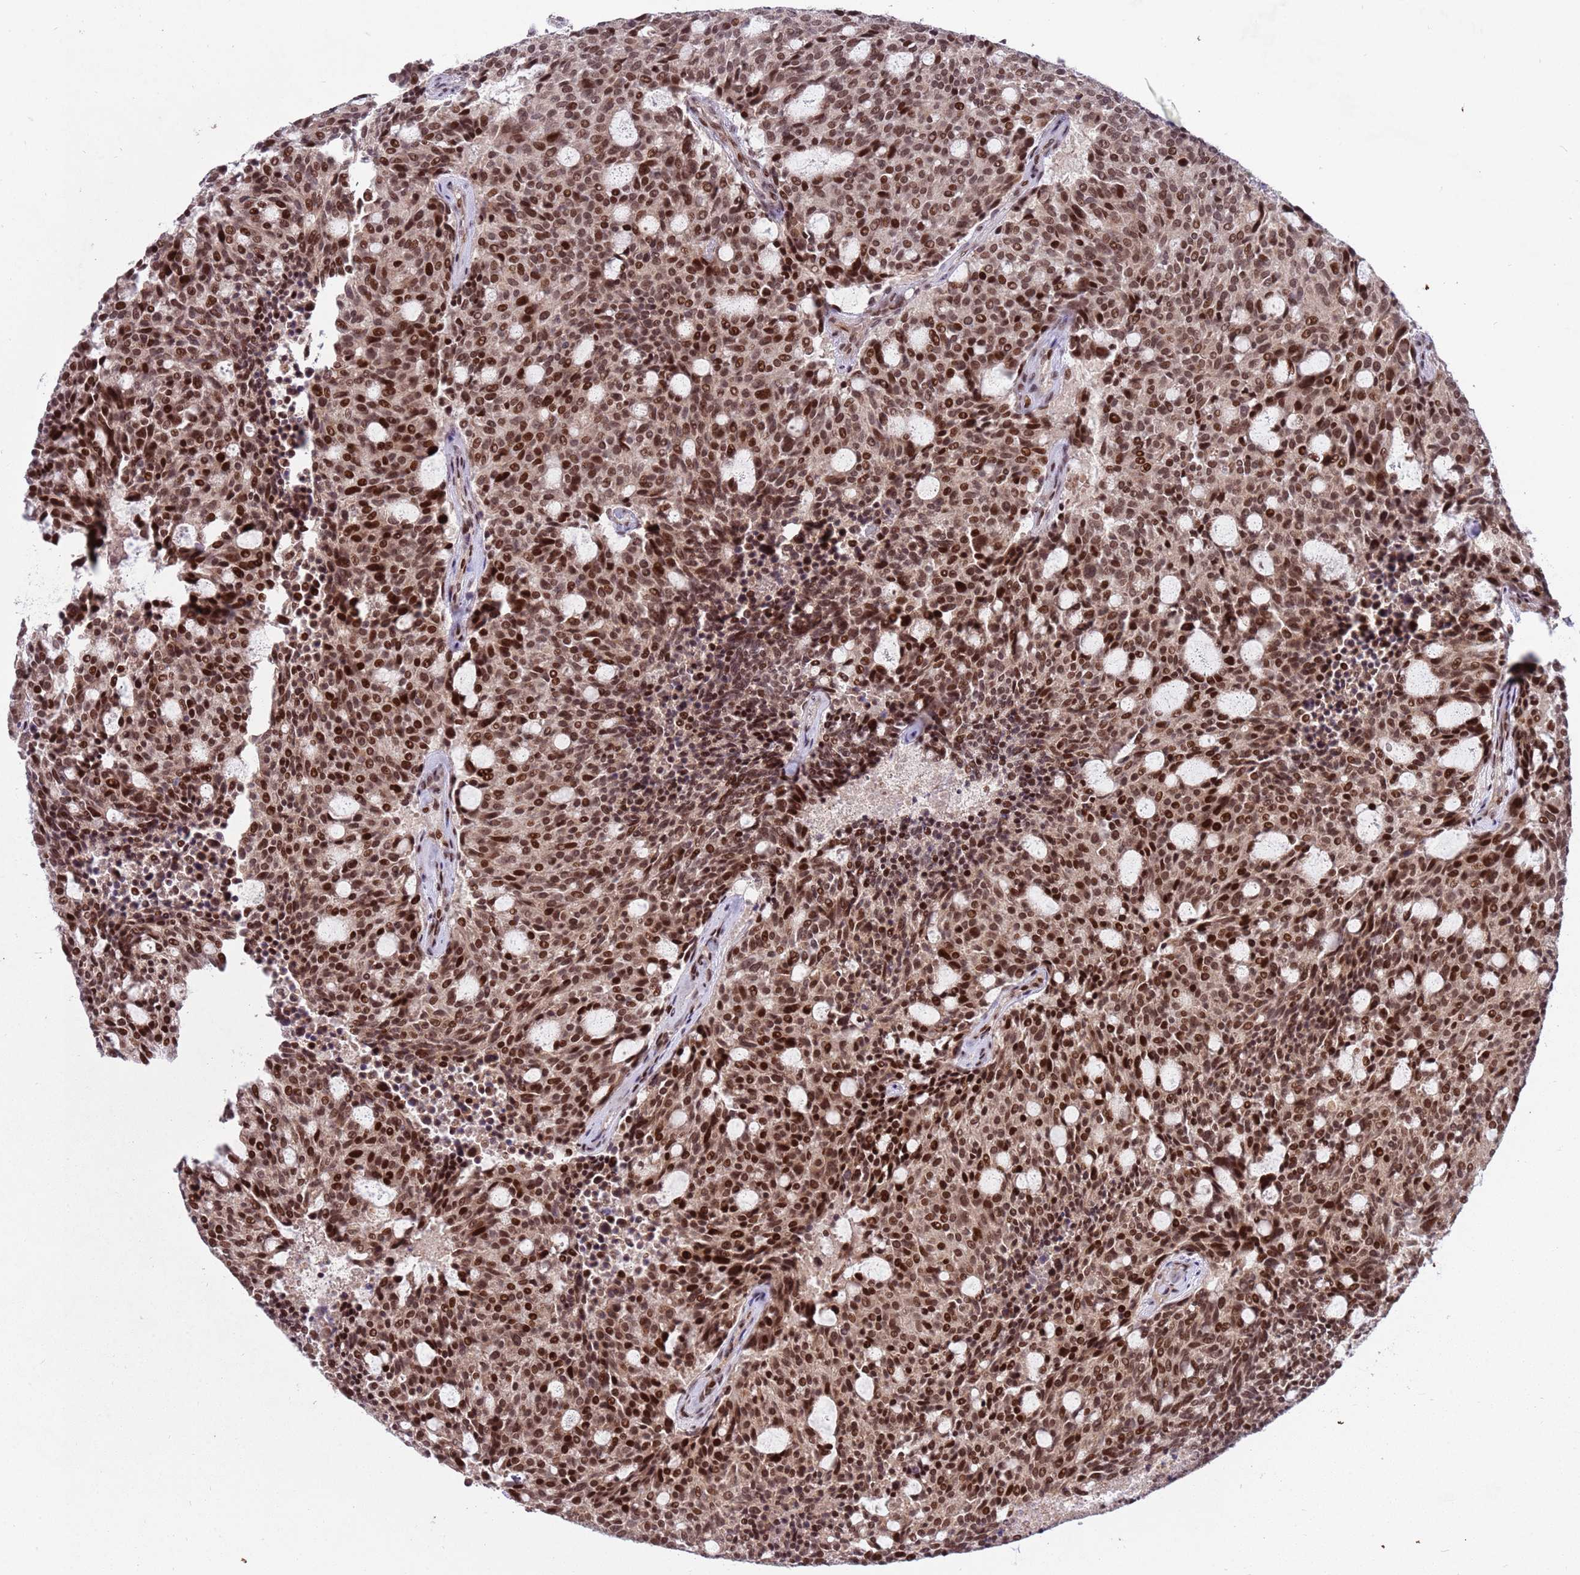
{"staining": {"intensity": "moderate", "quantity": ">75%", "location": "nuclear"}, "tissue": "carcinoid", "cell_type": "Tumor cells", "image_type": "cancer", "snomed": [{"axis": "morphology", "description": "Carcinoid, malignant, NOS"}, {"axis": "topography", "description": "Pancreas"}], "caption": "Carcinoid stained with a brown dye demonstrates moderate nuclear positive staining in approximately >75% of tumor cells.", "gene": "PPM1H", "patient": {"sex": "female", "age": 54}}